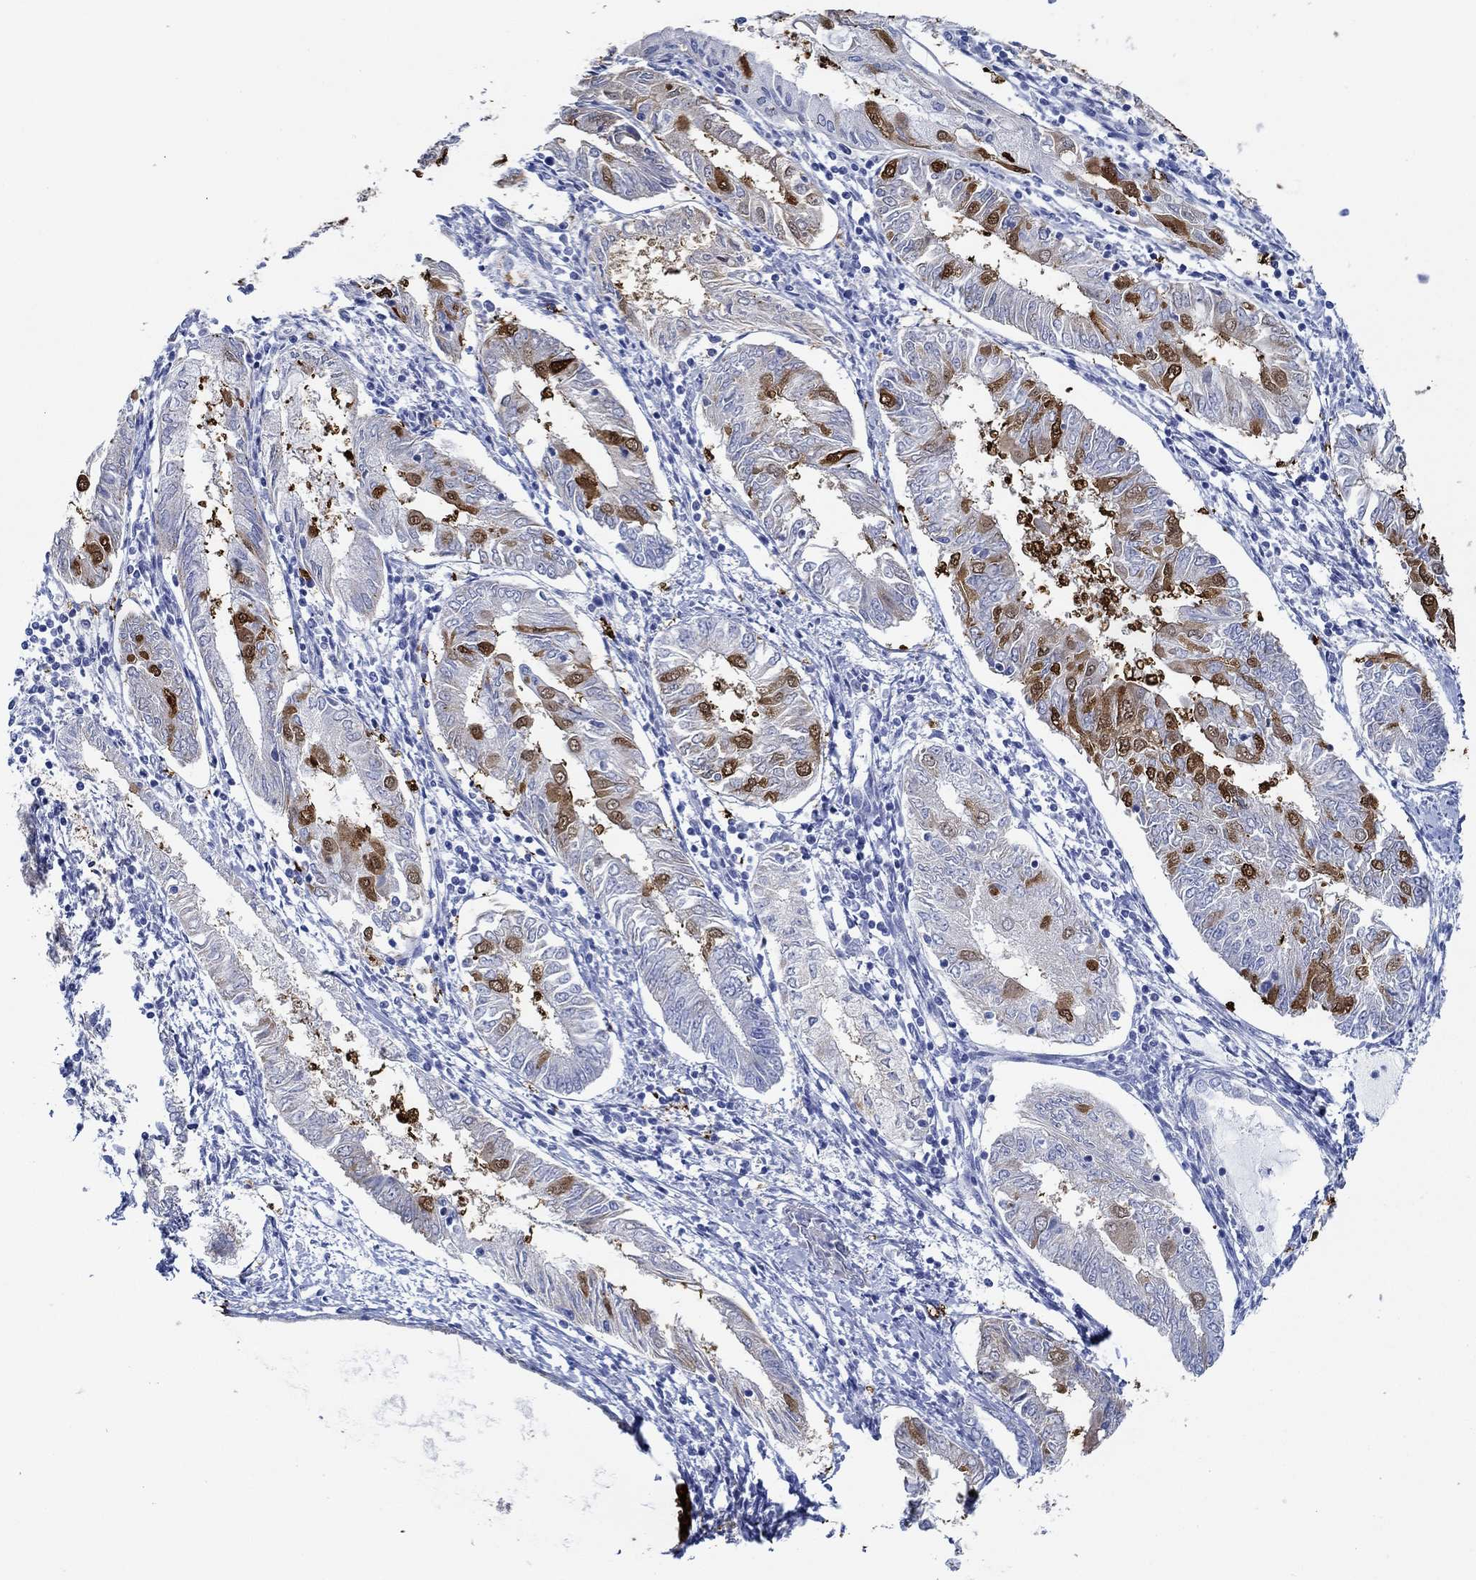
{"staining": {"intensity": "strong", "quantity": "25%-75%", "location": "cytoplasmic/membranous"}, "tissue": "endometrial cancer", "cell_type": "Tumor cells", "image_type": "cancer", "snomed": [{"axis": "morphology", "description": "Adenocarcinoma, NOS"}, {"axis": "topography", "description": "Endometrium"}], "caption": "Protein expression analysis of endometrial cancer exhibits strong cytoplasmic/membranous expression in approximately 25%-75% of tumor cells.", "gene": "IGFBP6", "patient": {"sex": "female", "age": 68}}